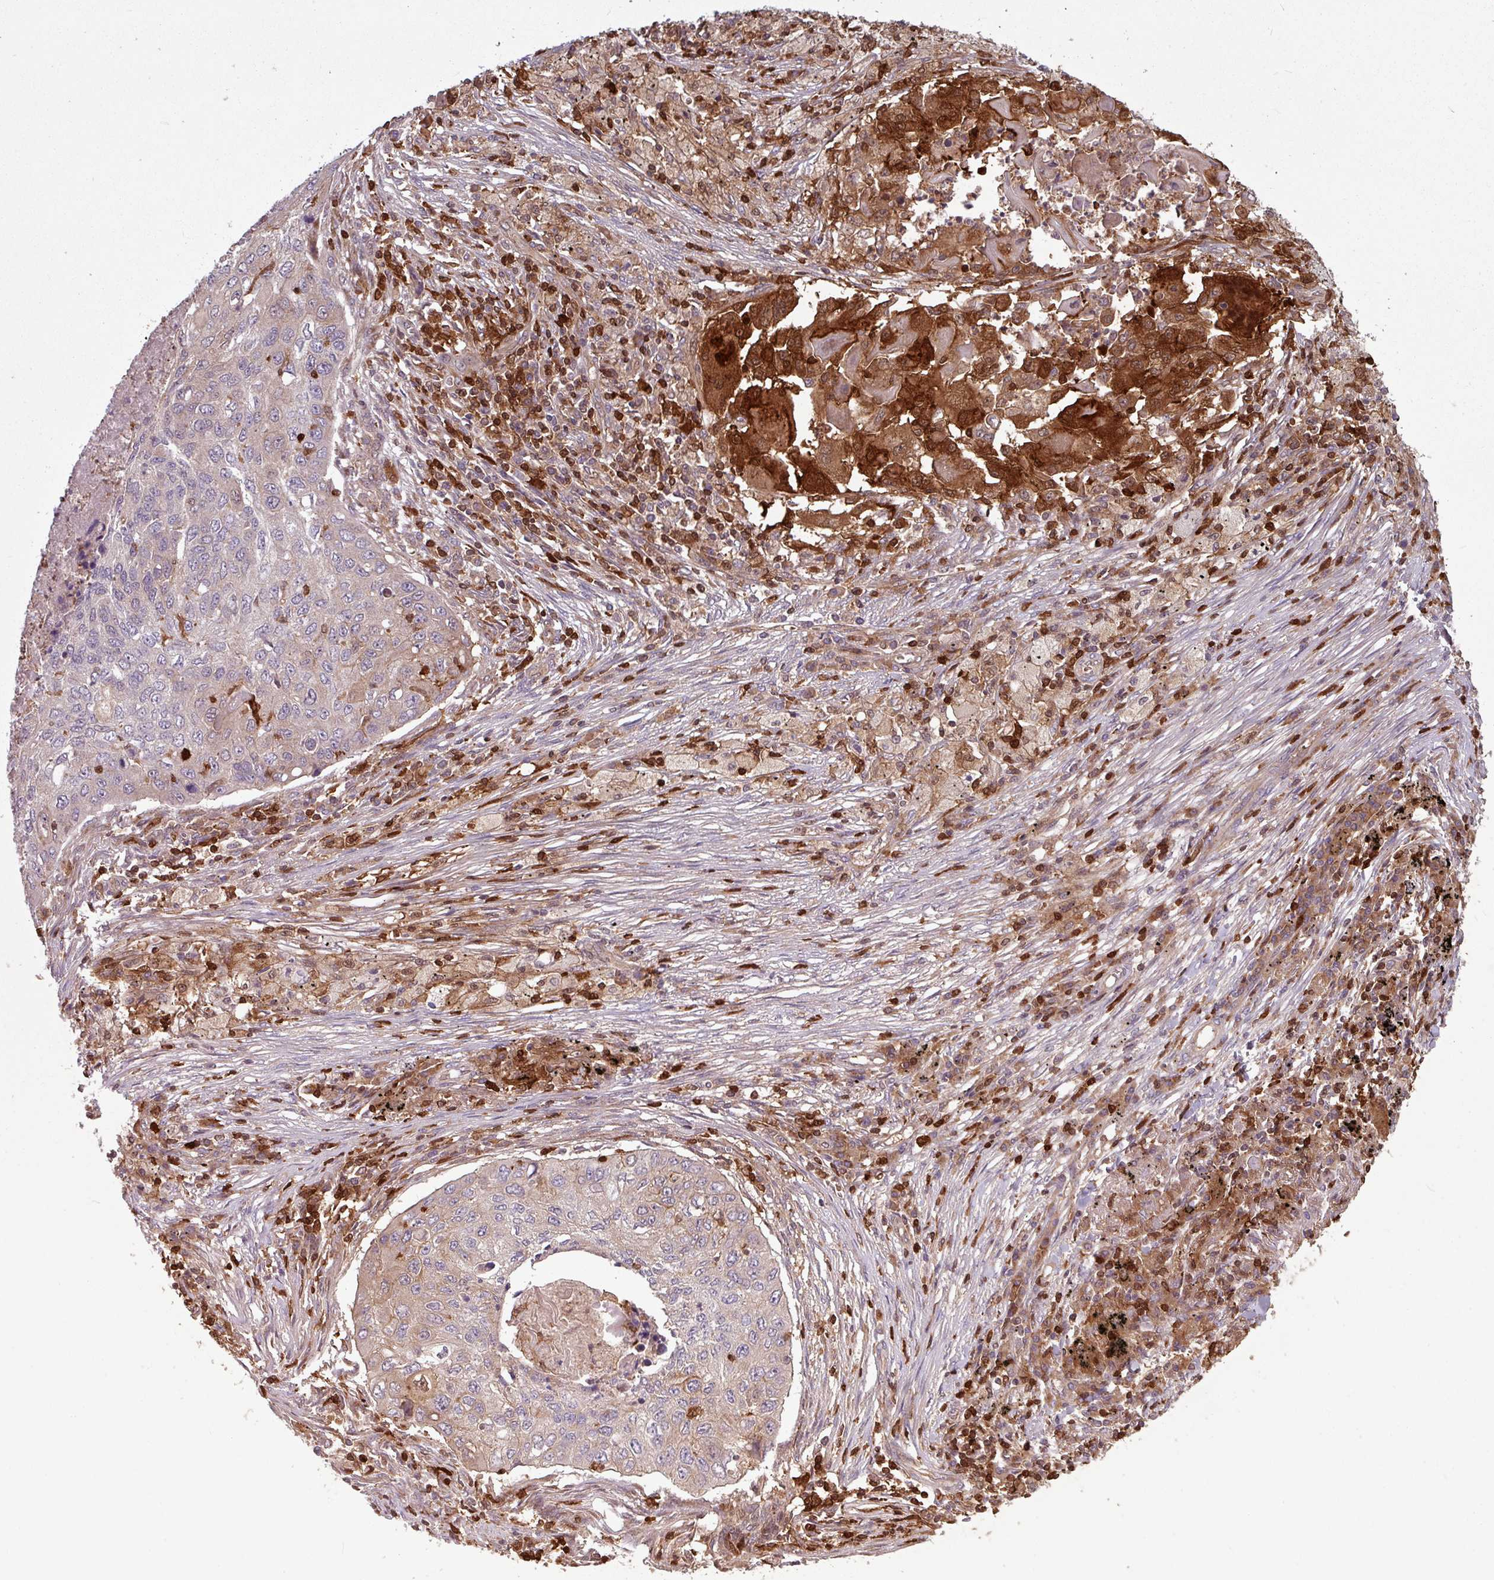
{"staining": {"intensity": "strong", "quantity": "<25%", "location": "cytoplasmic/membranous,nuclear"}, "tissue": "lung cancer", "cell_type": "Tumor cells", "image_type": "cancer", "snomed": [{"axis": "morphology", "description": "Squamous cell carcinoma, NOS"}, {"axis": "topography", "description": "Lung"}], "caption": "Protein staining exhibits strong cytoplasmic/membranous and nuclear expression in approximately <25% of tumor cells in lung squamous cell carcinoma. (Brightfield microscopy of DAB IHC at high magnification).", "gene": "SEC61G", "patient": {"sex": "female", "age": 63}}